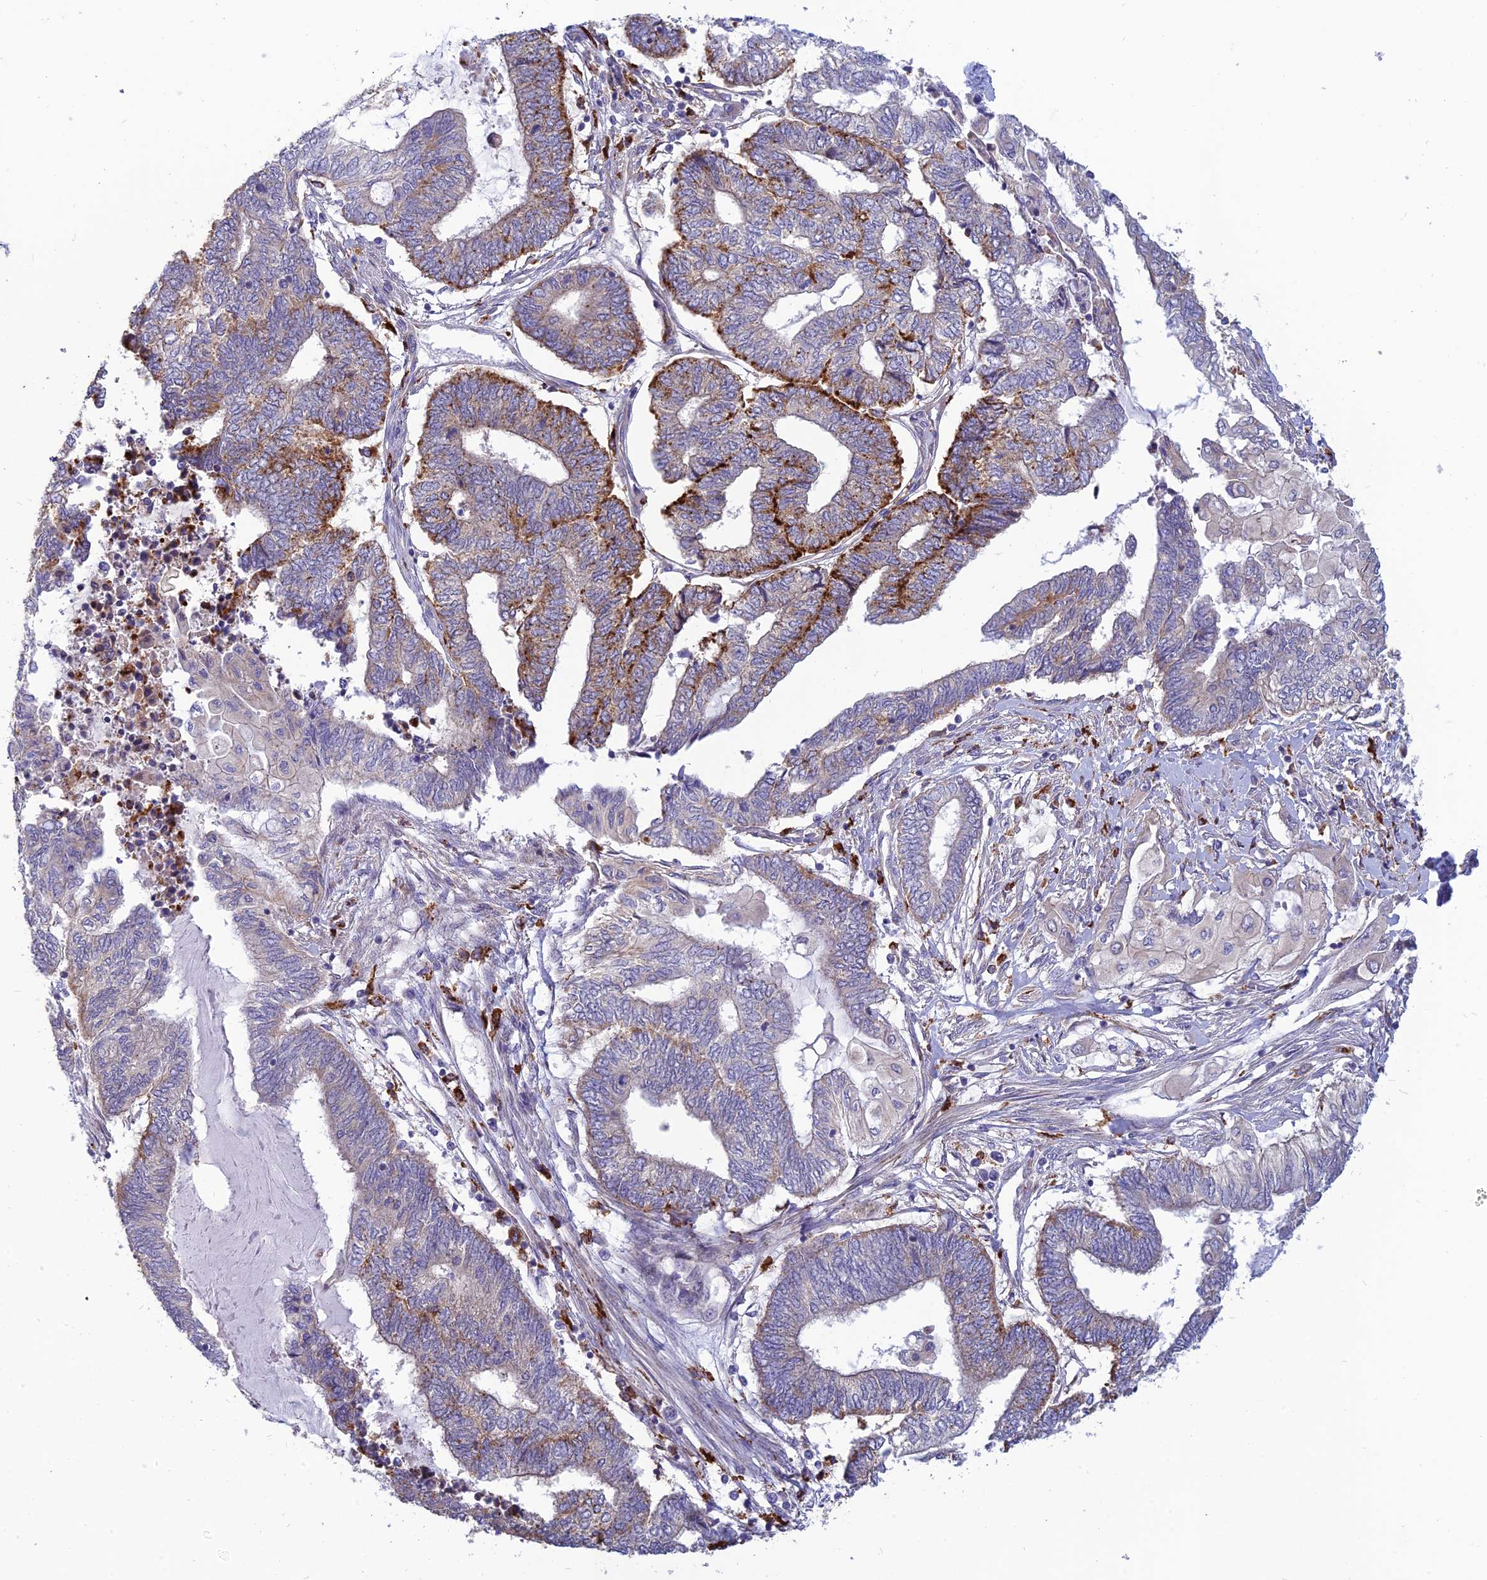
{"staining": {"intensity": "strong", "quantity": "25%-75%", "location": "cytoplasmic/membranous"}, "tissue": "endometrial cancer", "cell_type": "Tumor cells", "image_type": "cancer", "snomed": [{"axis": "morphology", "description": "Adenocarcinoma, NOS"}, {"axis": "topography", "description": "Uterus"}, {"axis": "topography", "description": "Endometrium"}], "caption": "Protein expression analysis of endometrial adenocarcinoma demonstrates strong cytoplasmic/membranous expression in approximately 25%-75% of tumor cells. (DAB = brown stain, brightfield microscopy at high magnification).", "gene": "PHKA2", "patient": {"sex": "female", "age": 70}}